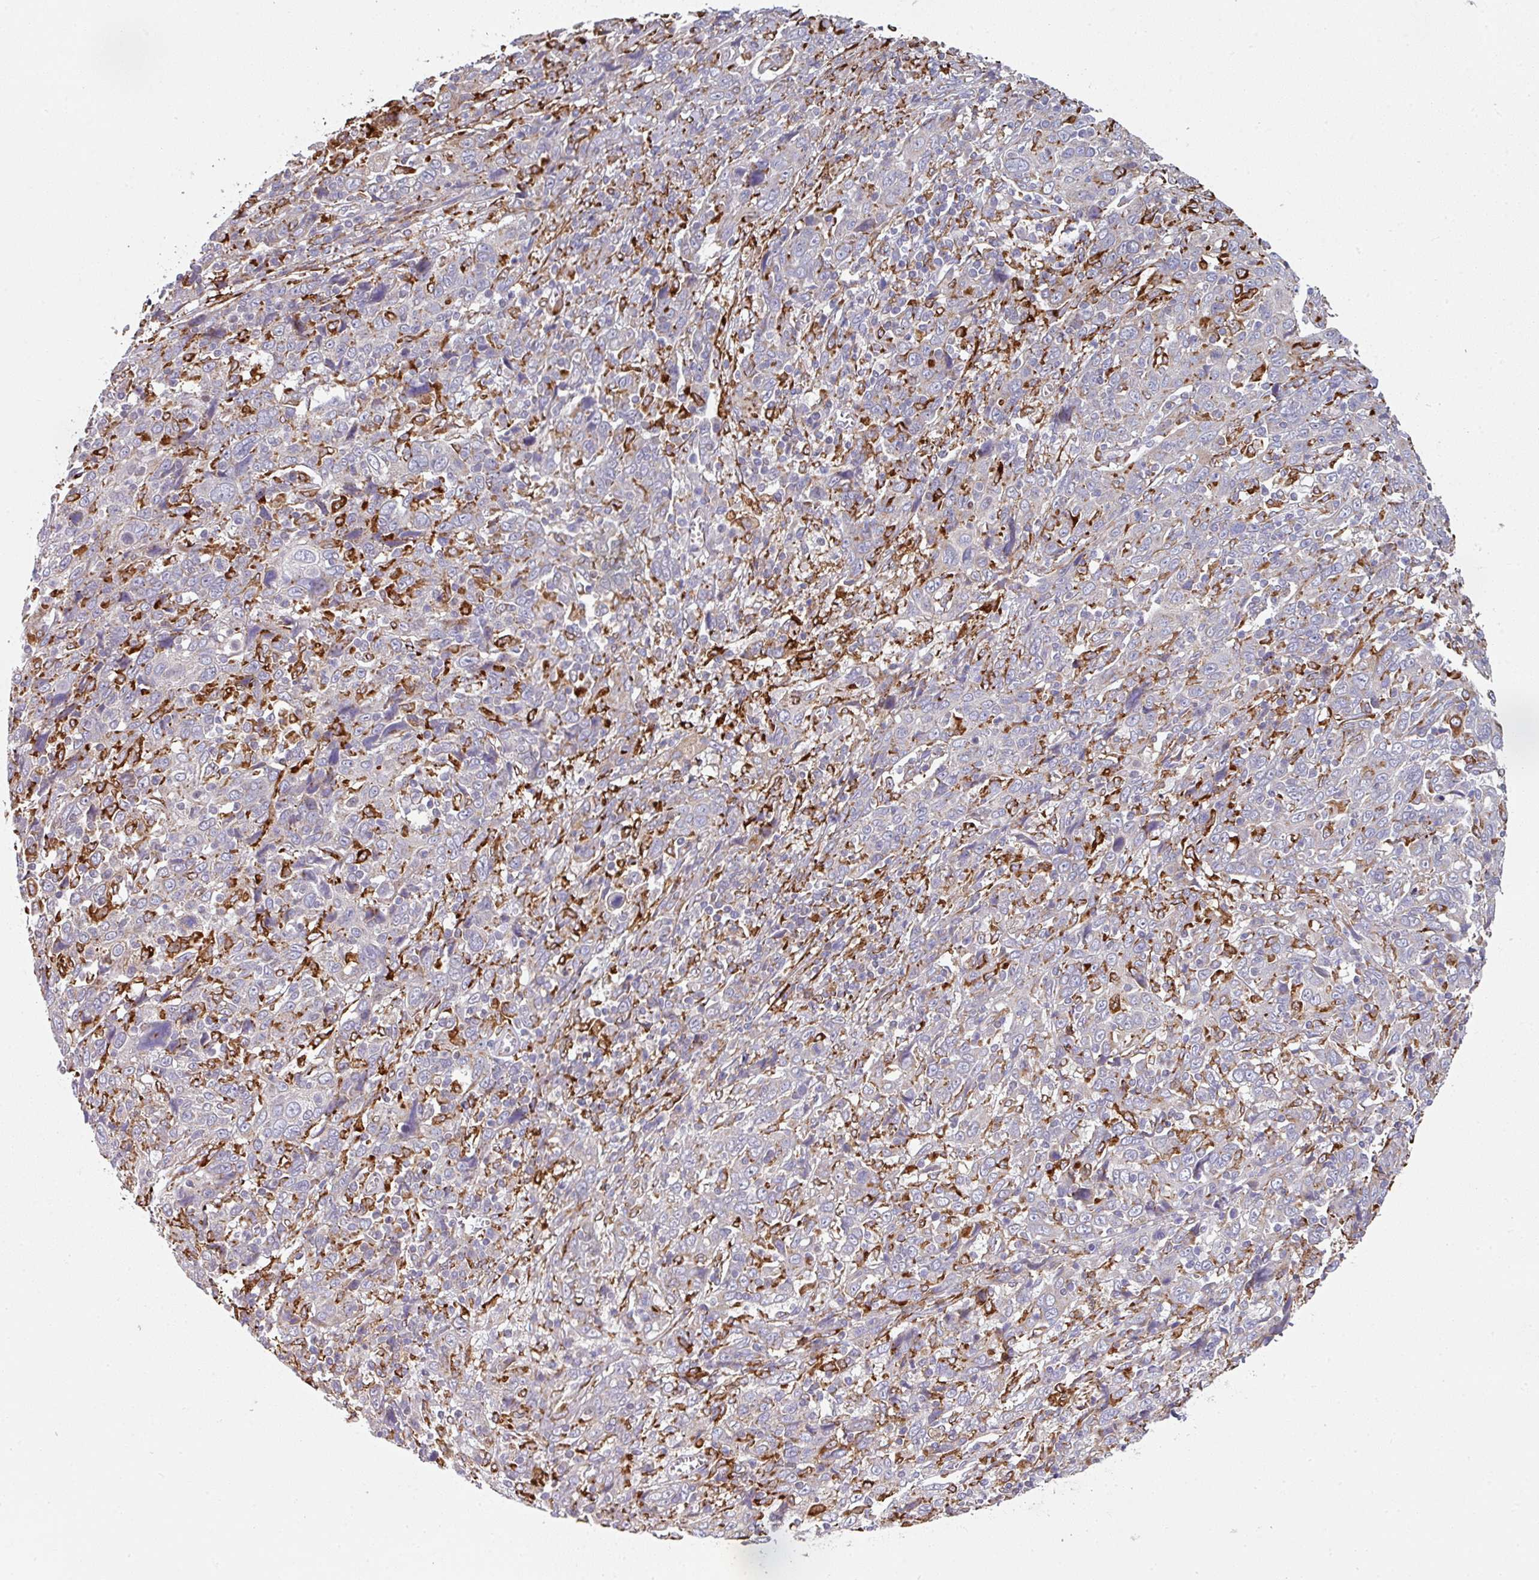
{"staining": {"intensity": "strong", "quantity": "<25%", "location": "cytoplasmic/membranous"}, "tissue": "cervical cancer", "cell_type": "Tumor cells", "image_type": "cancer", "snomed": [{"axis": "morphology", "description": "Squamous cell carcinoma, NOS"}, {"axis": "topography", "description": "Cervix"}], "caption": "Tumor cells display strong cytoplasmic/membranous expression in about <25% of cells in cervical cancer.", "gene": "ZNF268", "patient": {"sex": "female", "age": 46}}